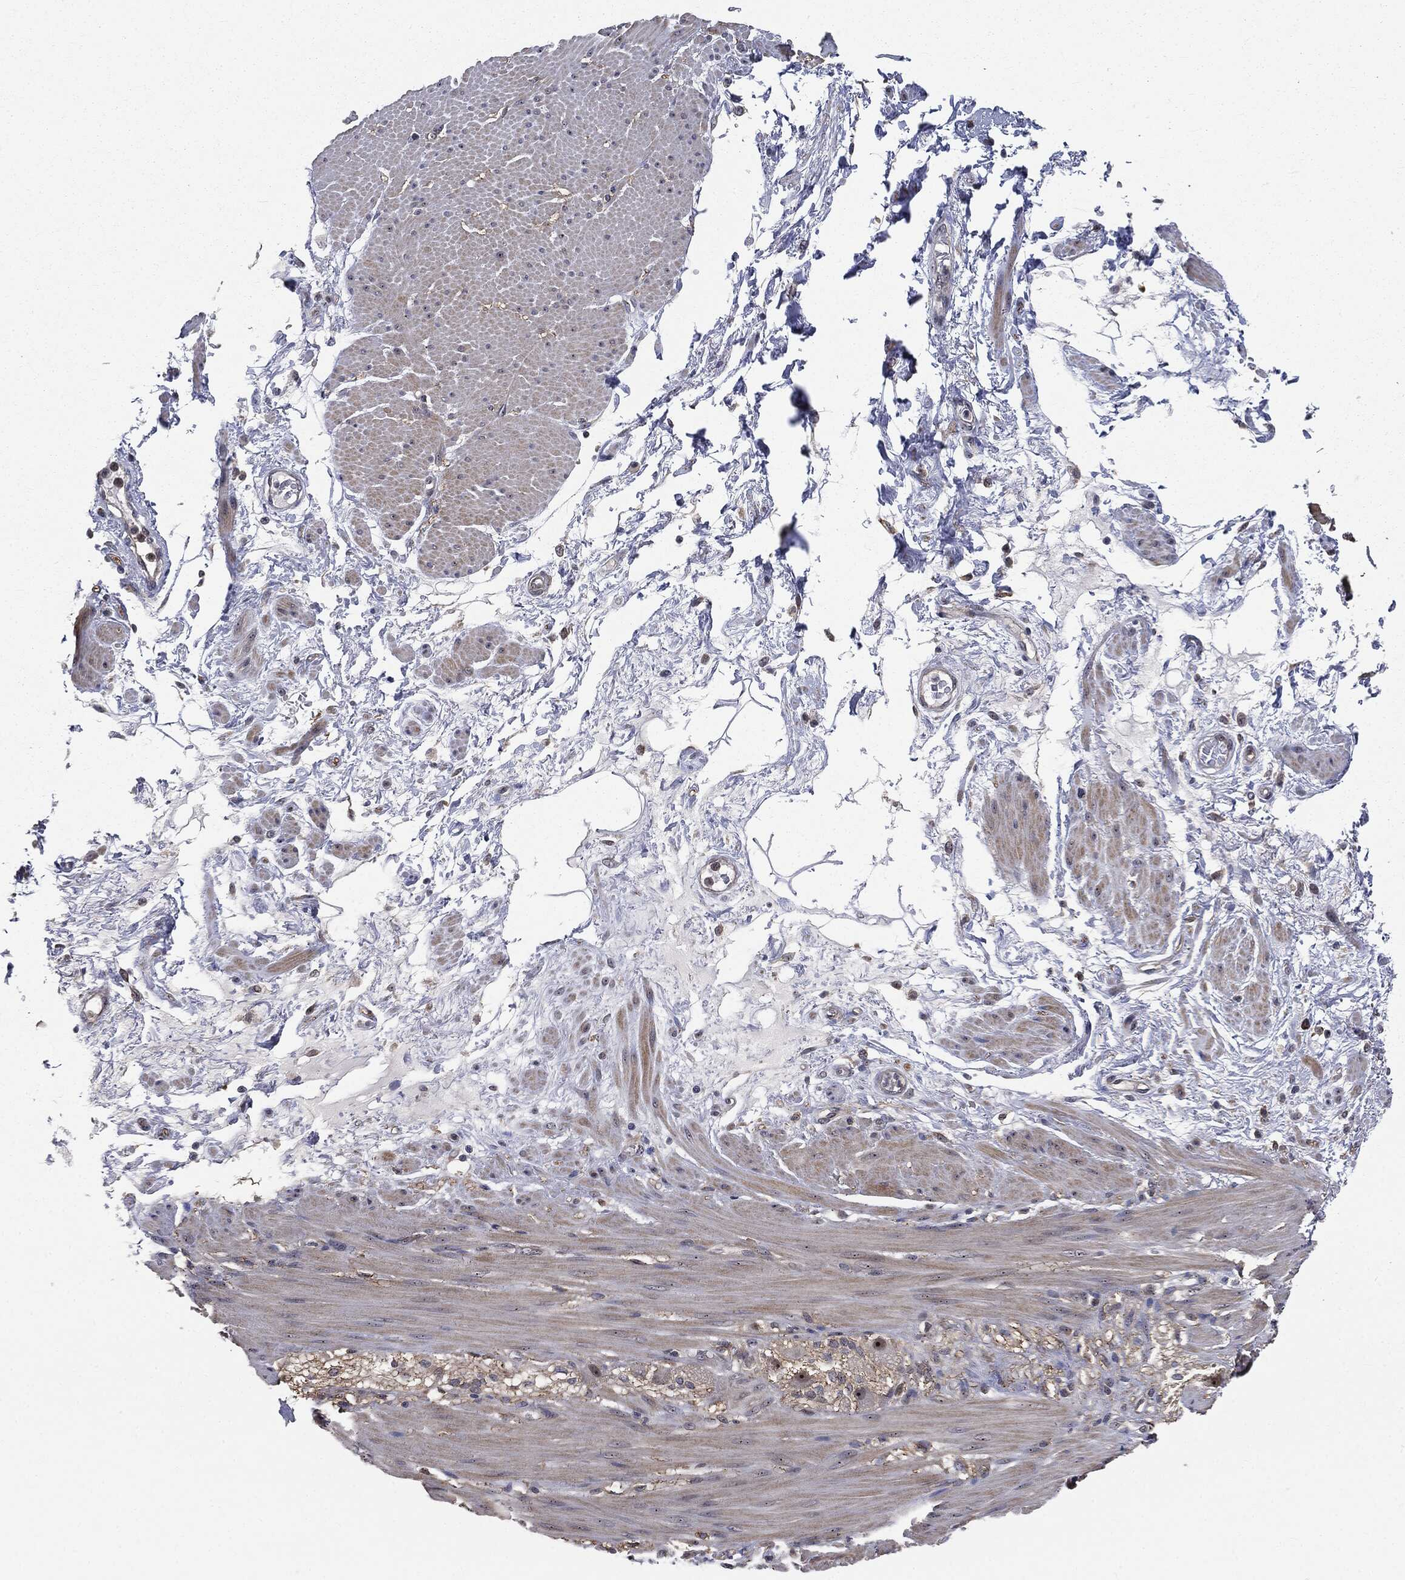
{"staining": {"intensity": "negative", "quantity": "none", "location": "none"}, "tissue": "smooth muscle", "cell_type": "Smooth muscle cells", "image_type": "normal", "snomed": [{"axis": "morphology", "description": "Normal tissue, NOS"}, {"axis": "topography", "description": "Smooth muscle"}, {"axis": "topography", "description": "Anal"}], "caption": "Protein analysis of unremarkable smooth muscle reveals no significant expression in smooth muscle cells.", "gene": "TRMT1L", "patient": {"sex": "male", "age": 83}}